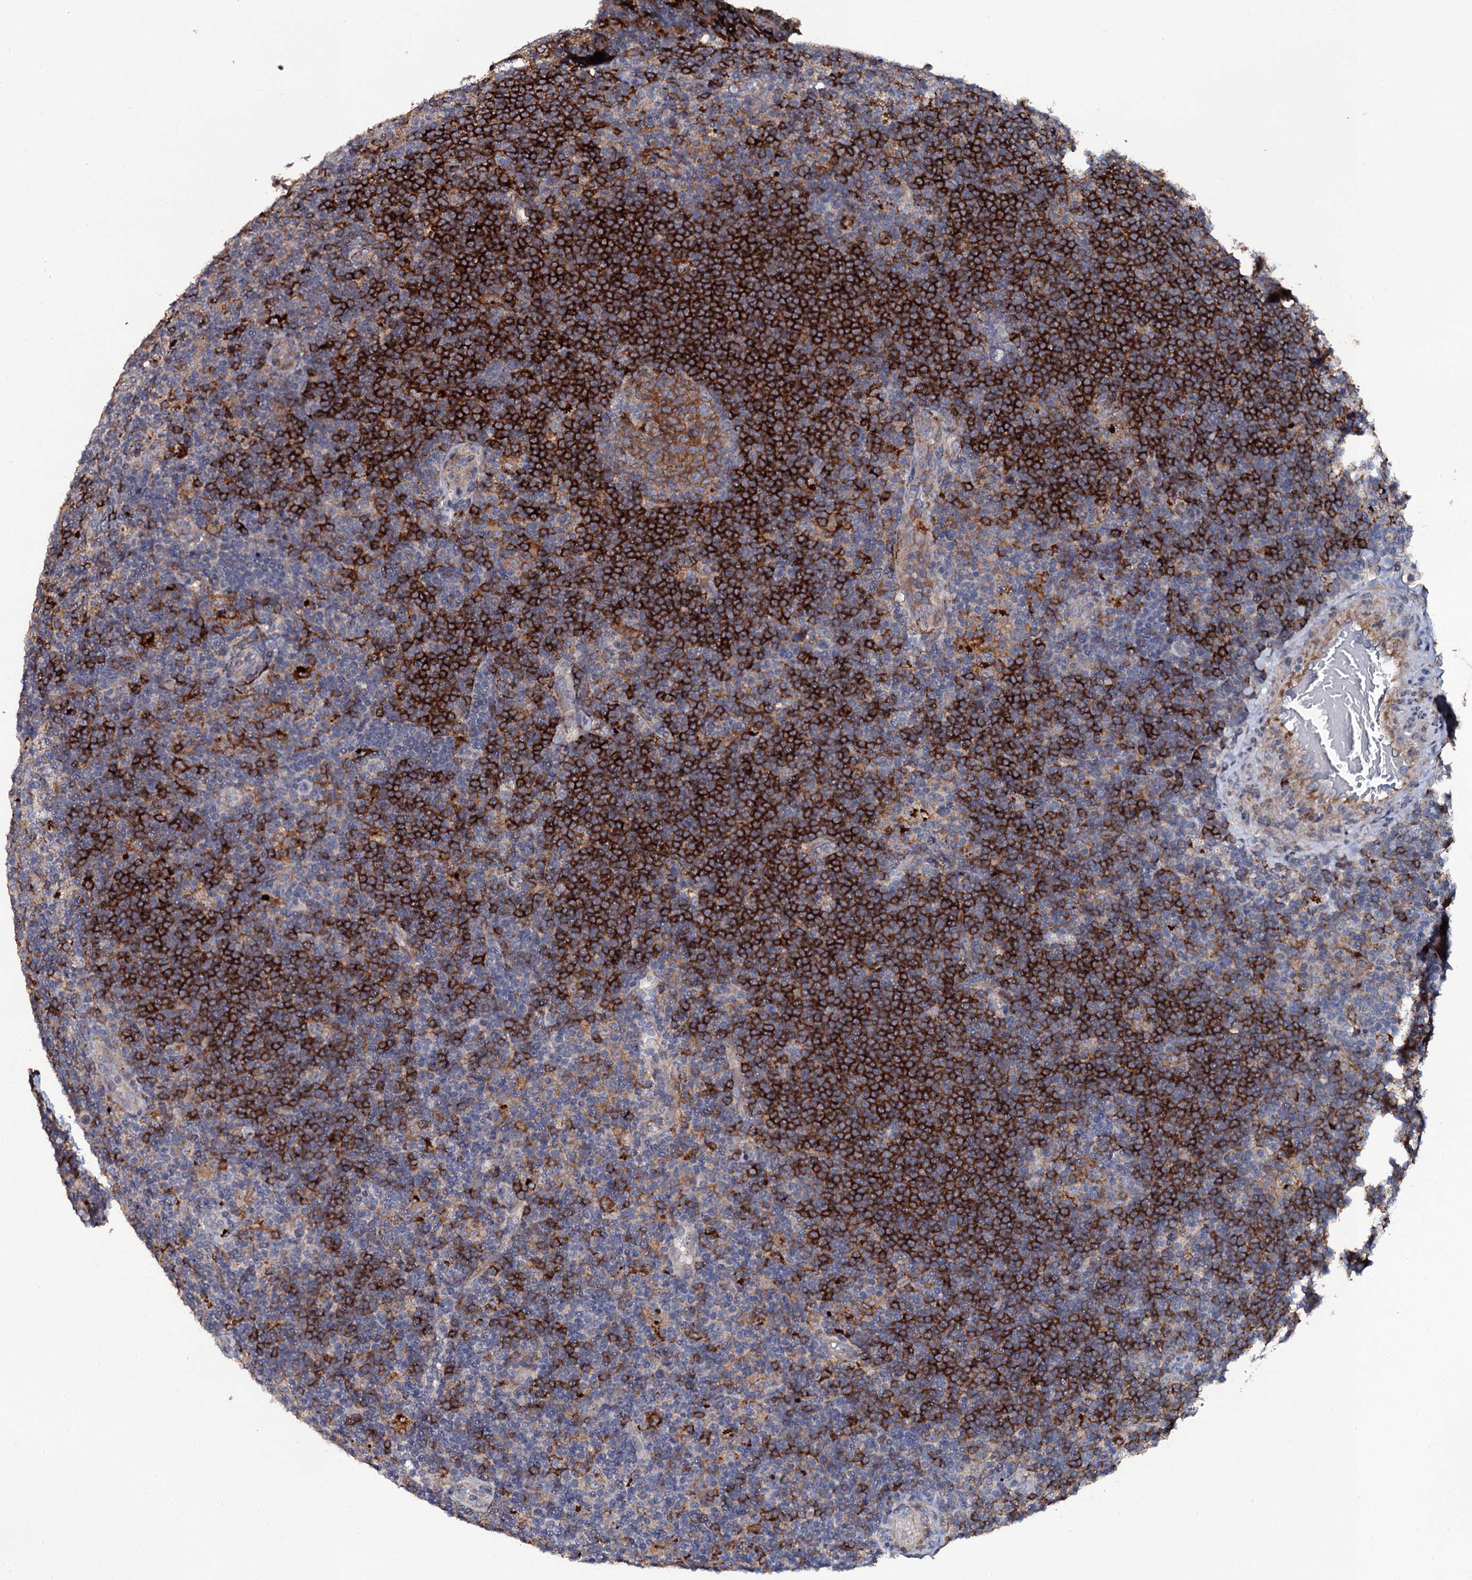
{"staining": {"intensity": "negative", "quantity": "none", "location": "none"}, "tissue": "lymphoma", "cell_type": "Tumor cells", "image_type": "cancer", "snomed": [{"axis": "morphology", "description": "Hodgkin's disease, NOS"}, {"axis": "topography", "description": "Lymph node"}], "caption": "High magnification brightfield microscopy of lymphoma stained with DAB (brown) and counterstained with hematoxylin (blue): tumor cells show no significant positivity.", "gene": "LRRC28", "patient": {"sex": "female", "age": 57}}